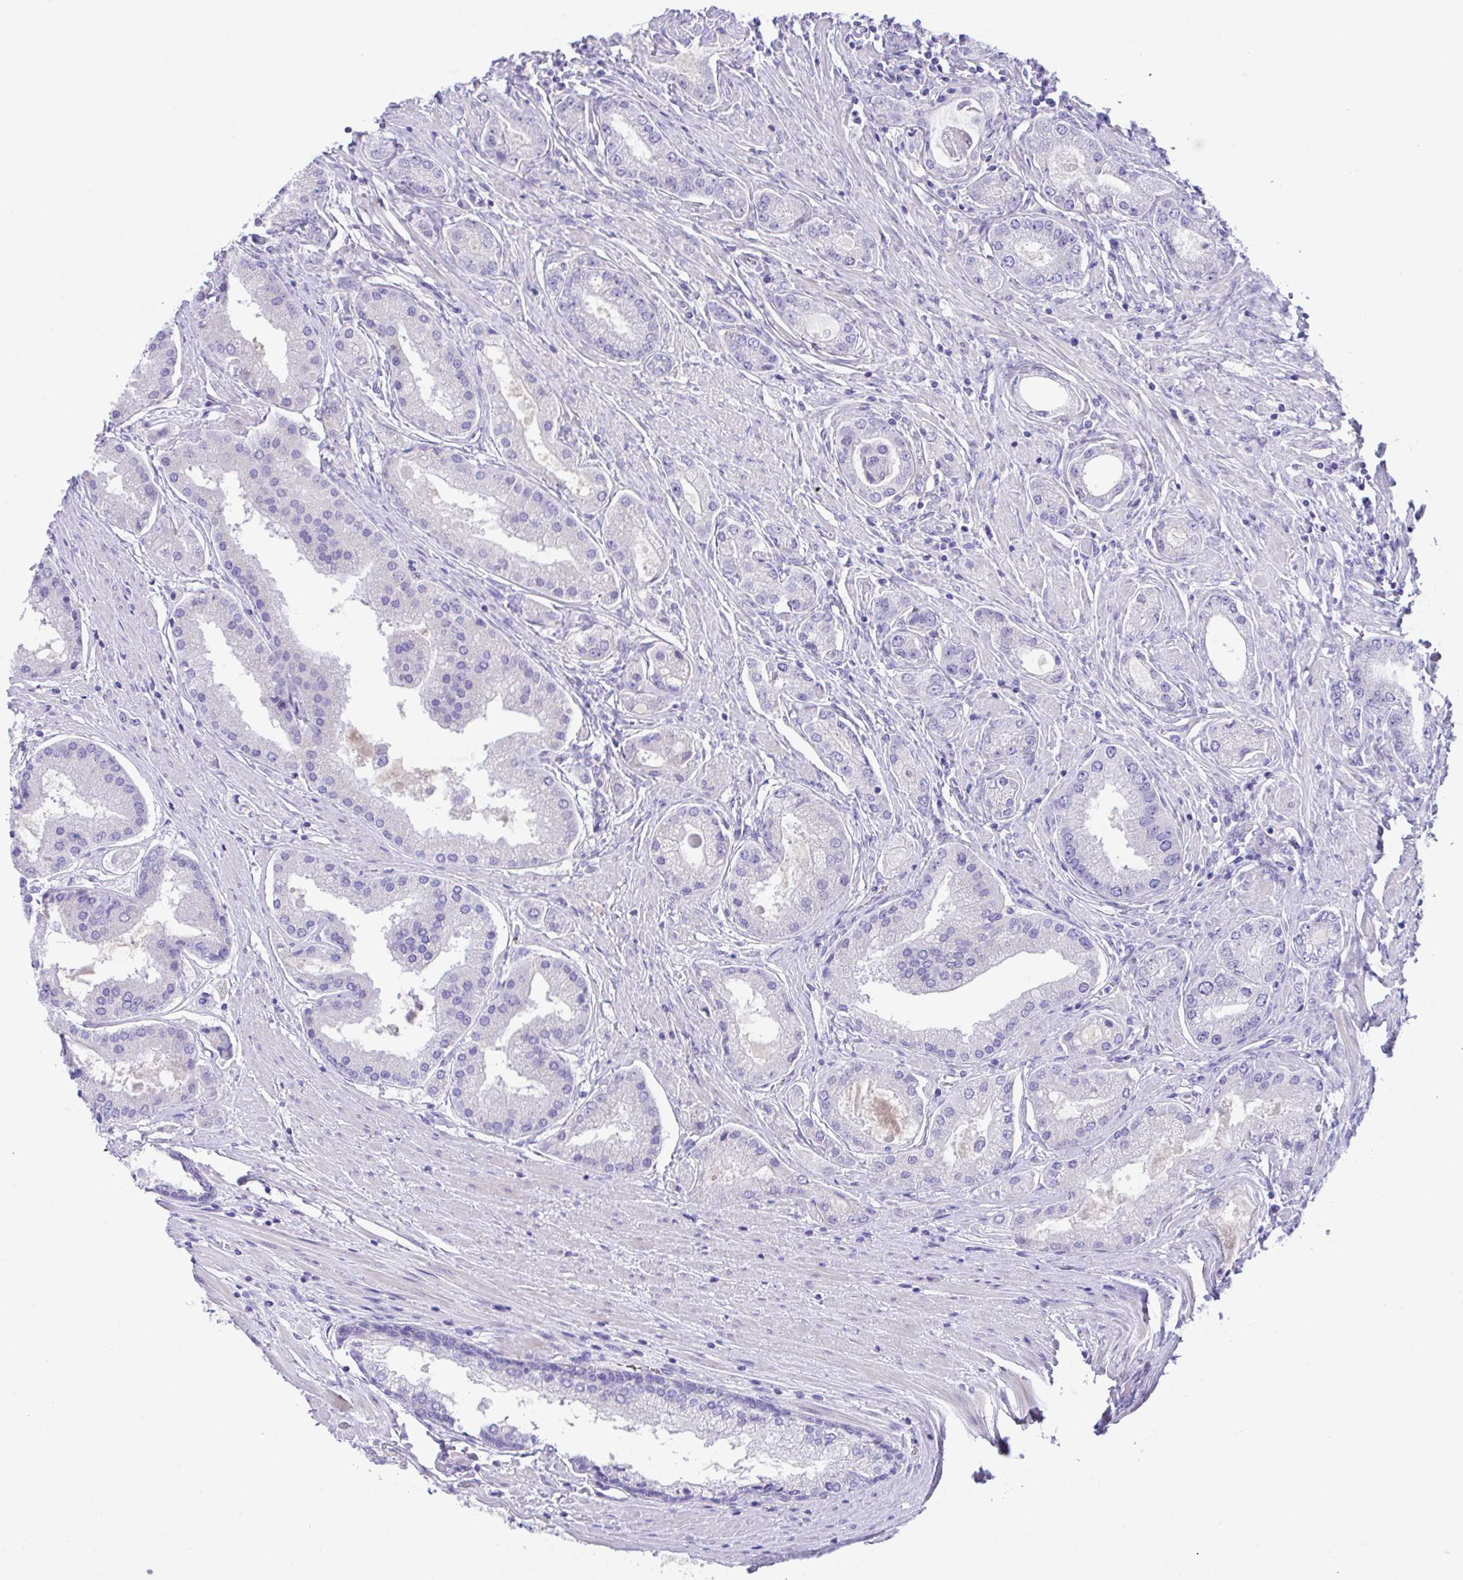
{"staining": {"intensity": "negative", "quantity": "none", "location": "none"}, "tissue": "prostate cancer", "cell_type": "Tumor cells", "image_type": "cancer", "snomed": [{"axis": "morphology", "description": "Adenocarcinoma, High grade"}, {"axis": "topography", "description": "Prostate"}], "caption": "This is an immunohistochemistry (IHC) photomicrograph of human adenocarcinoma (high-grade) (prostate). There is no positivity in tumor cells.", "gene": "SLC16A6", "patient": {"sex": "male", "age": 67}}